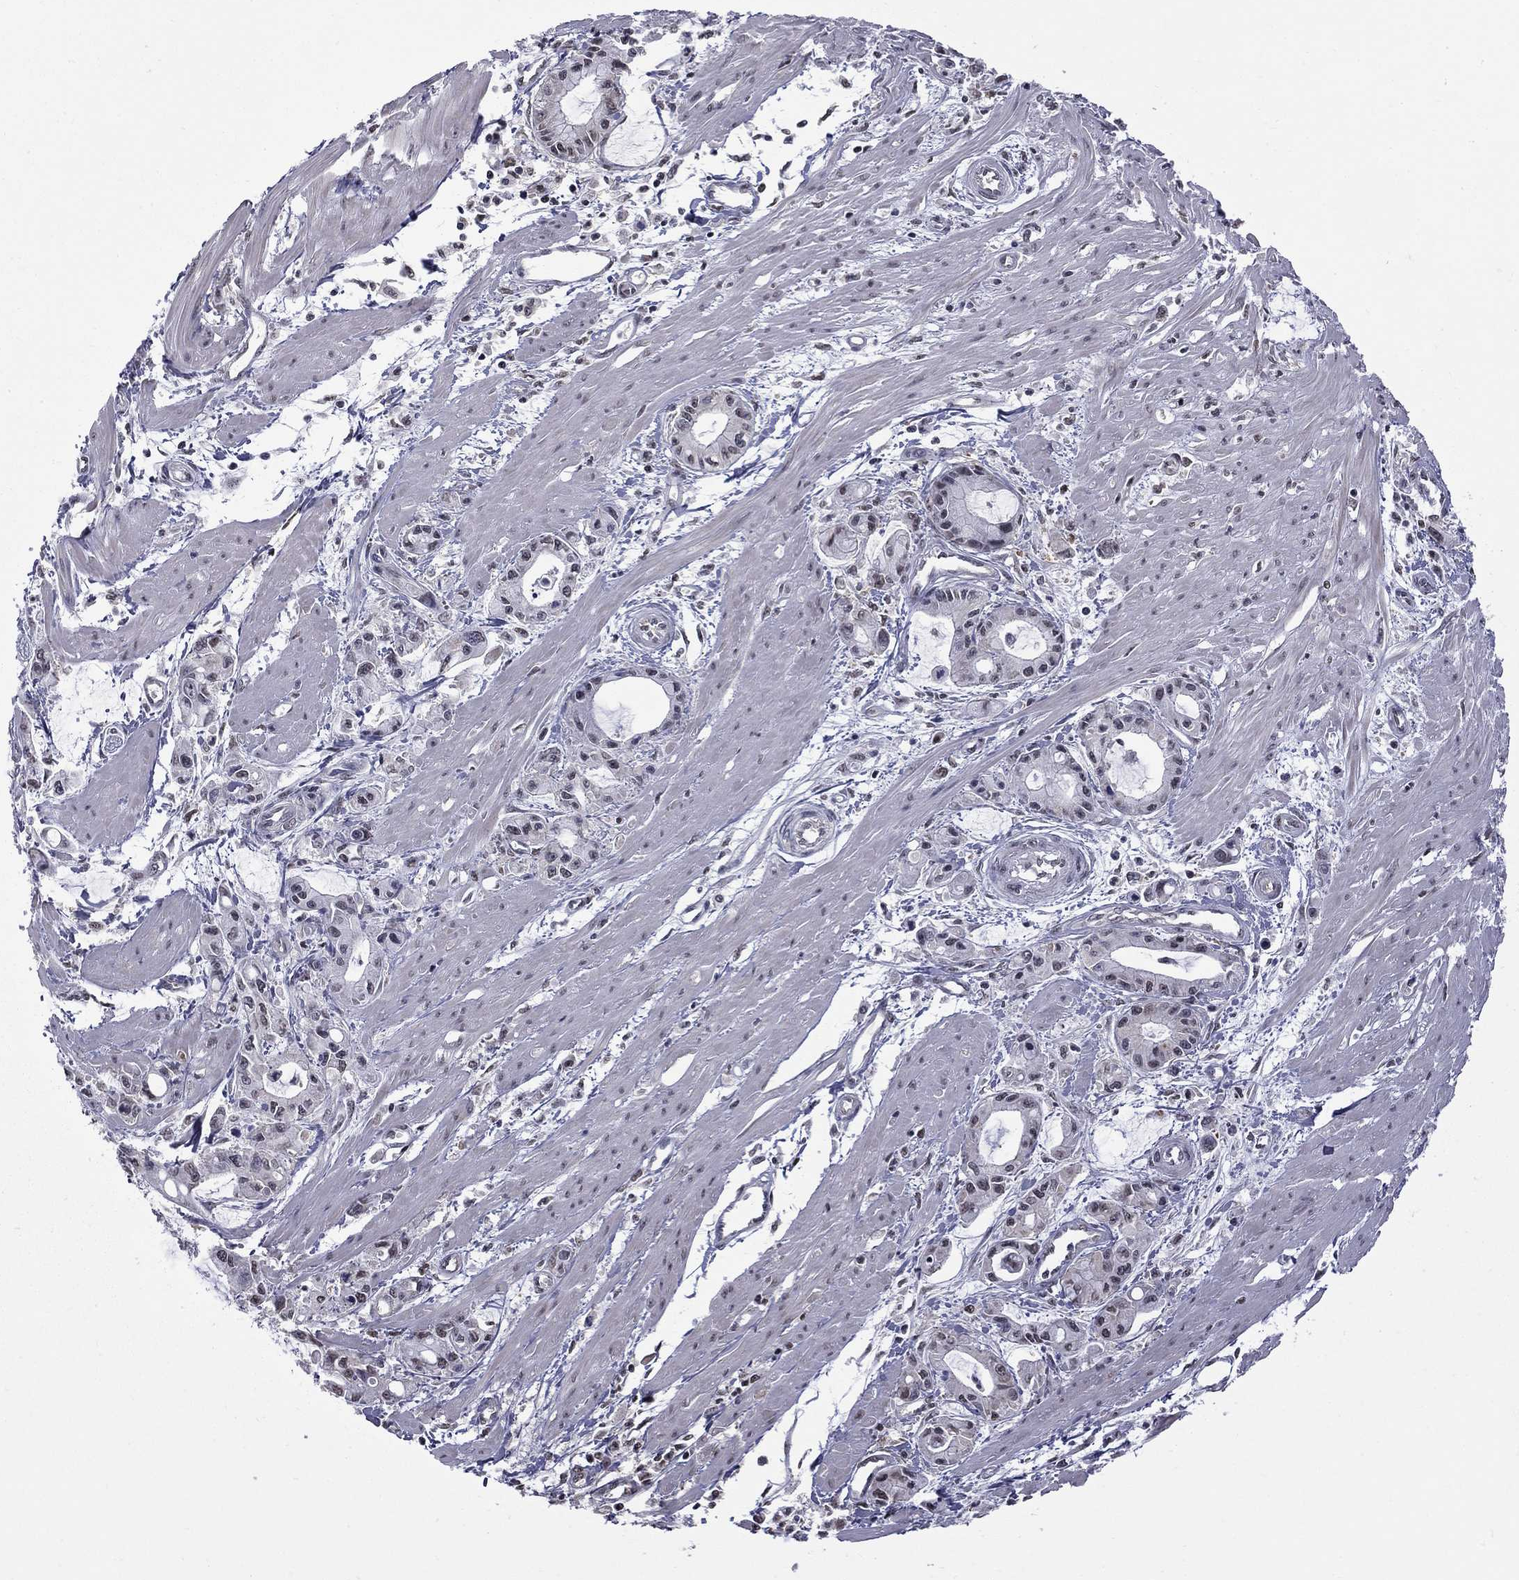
{"staining": {"intensity": "weak", "quantity": "<25%", "location": "nuclear"}, "tissue": "pancreatic cancer", "cell_type": "Tumor cells", "image_type": "cancer", "snomed": [{"axis": "morphology", "description": "Adenocarcinoma, NOS"}, {"axis": "topography", "description": "Pancreas"}], "caption": "High magnification brightfield microscopy of pancreatic cancer (adenocarcinoma) stained with DAB (3,3'-diaminobenzidine) (brown) and counterstained with hematoxylin (blue): tumor cells show no significant staining.", "gene": "RFWD3", "patient": {"sex": "male", "age": 48}}